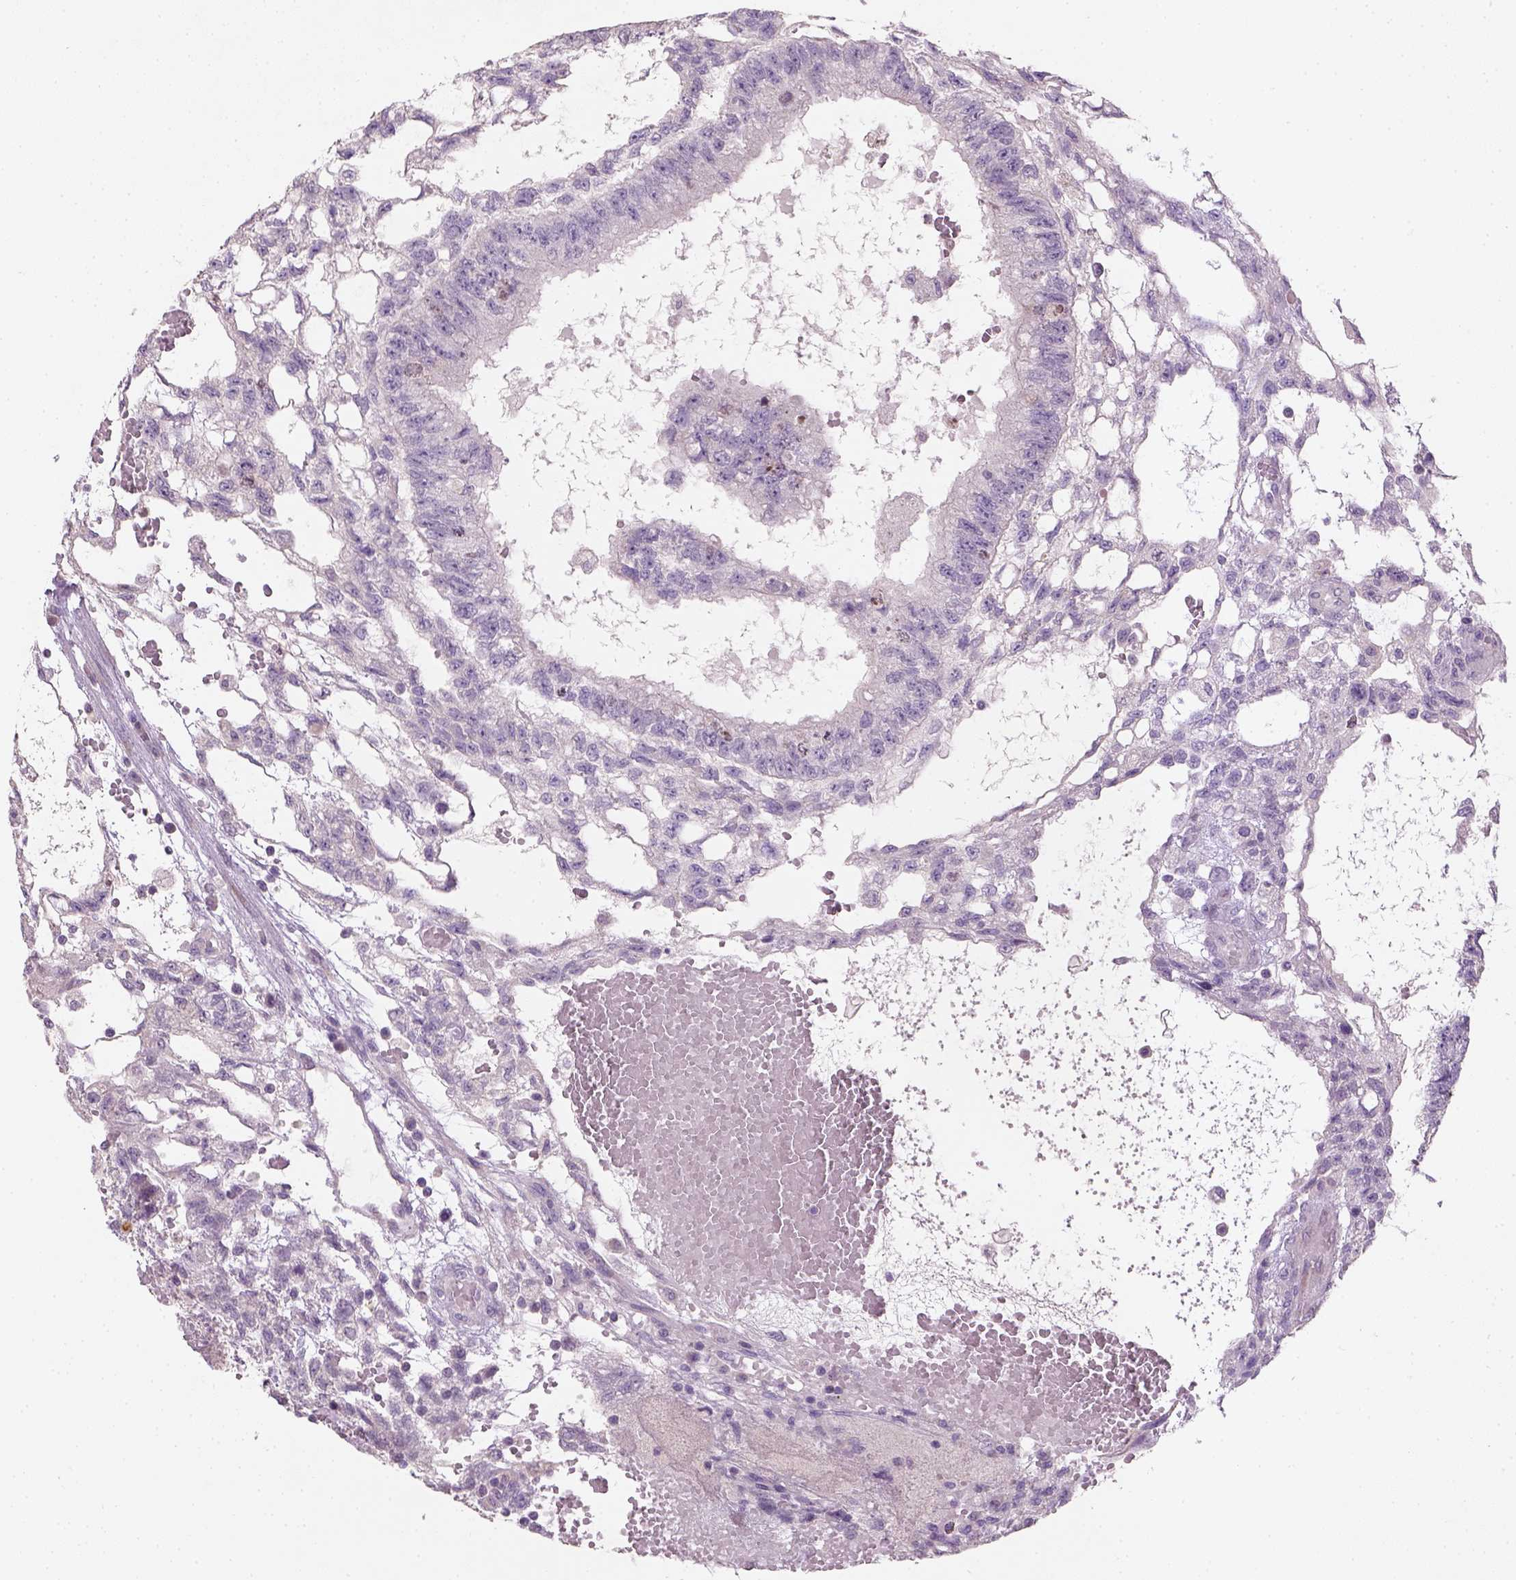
{"staining": {"intensity": "negative", "quantity": "none", "location": "none"}, "tissue": "testis cancer", "cell_type": "Tumor cells", "image_type": "cancer", "snomed": [{"axis": "morphology", "description": "Carcinoma, Embryonal, NOS"}, {"axis": "topography", "description": "Testis"}], "caption": "Testis embryonal carcinoma was stained to show a protein in brown. There is no significant expression in tumor cells.", "gene": "NUDT6", "patient": {"sex": "male", "age": 32}}